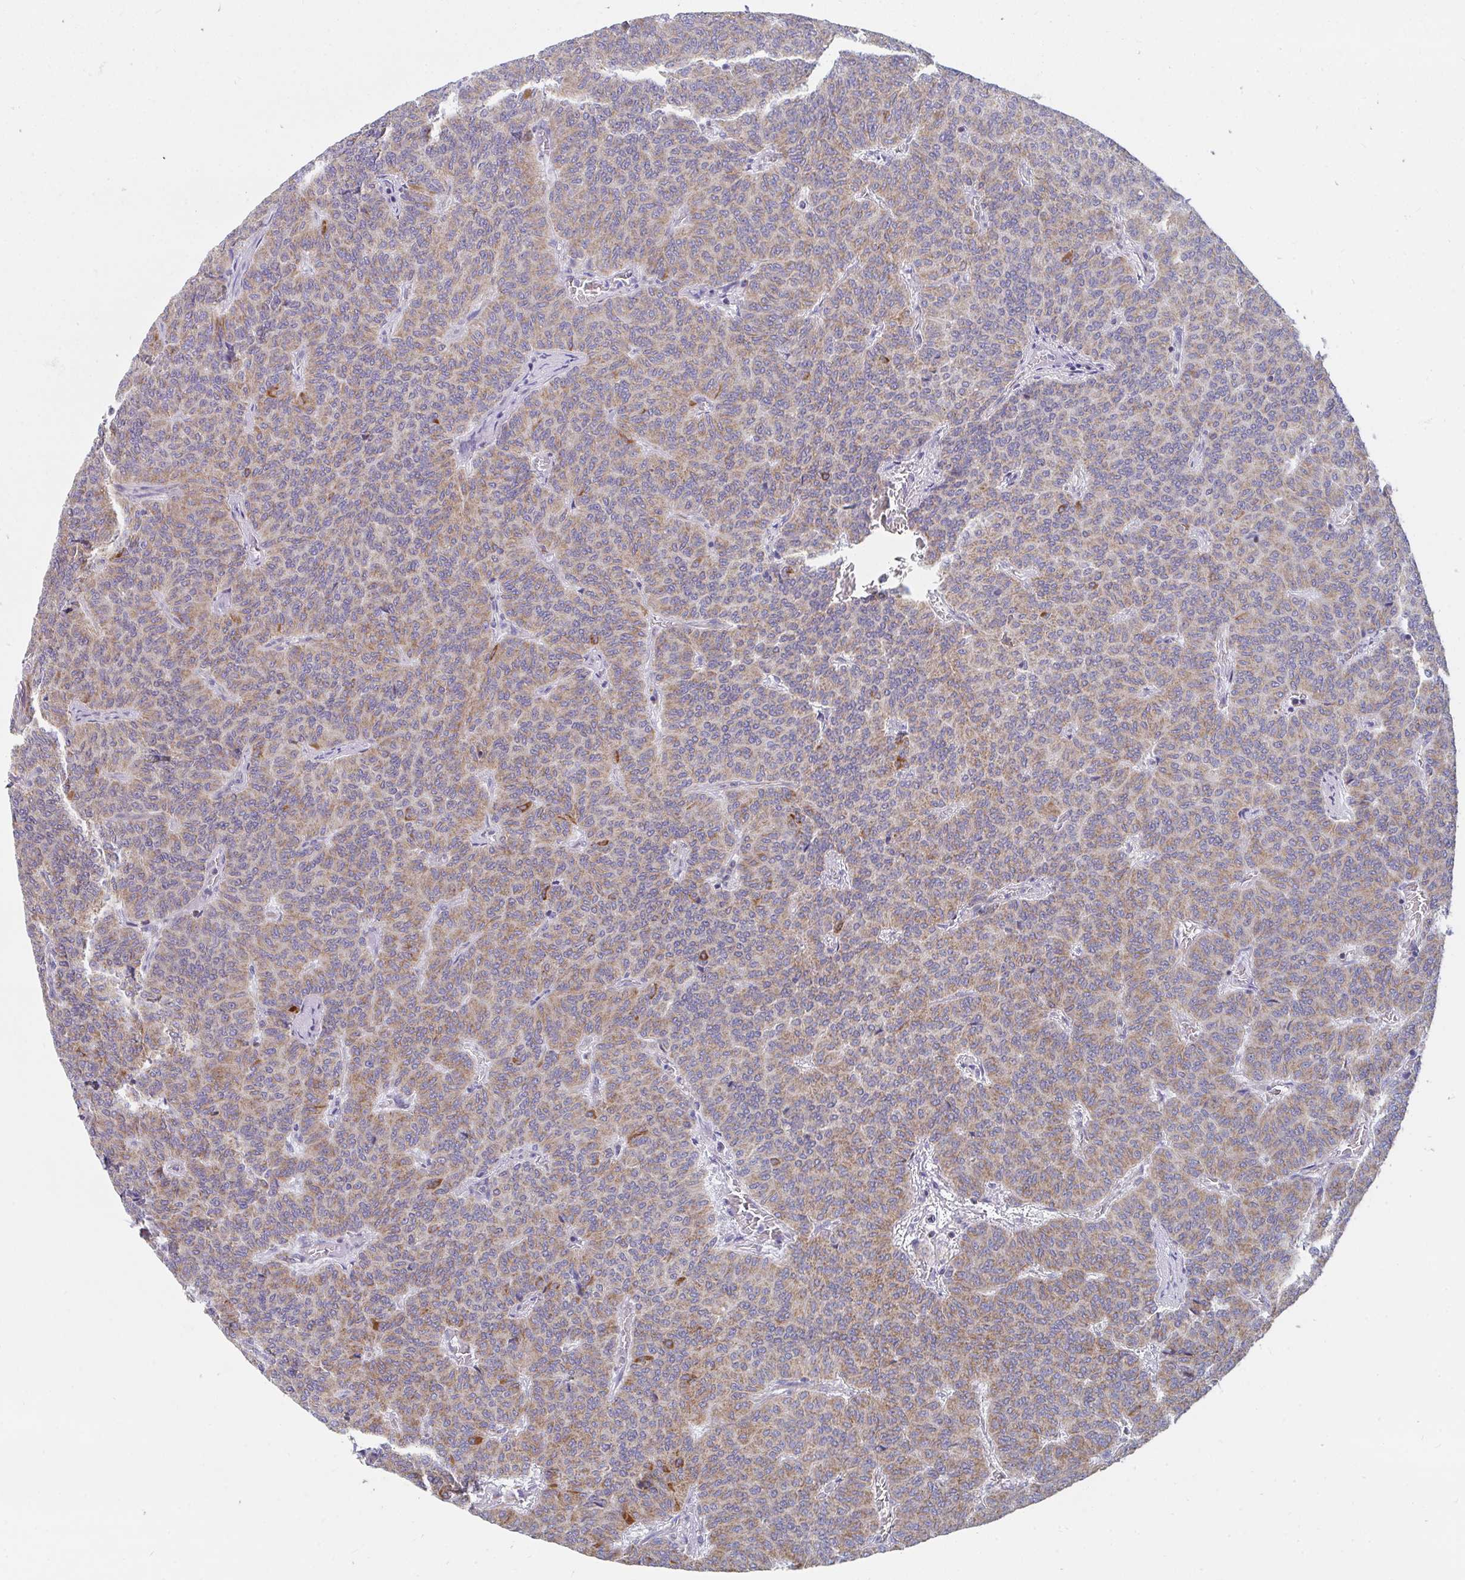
{"staining": {"intensity": "moderate", "quantity": ">75%", "location": "cytoplasmic/membranous"}, "tissue": "carcinoid", "cell_type": "Tumor cells", "image_type": "cancer", "snomed": [{"axis": "morphology", "description": "Carcinoid, malignant, NOS"}, {"axis": "topography", "description": "Lung"}], "caption": "High-magnification brightfield microscopy of malignant carcinoid stained with DAB (3,3'-diaminobenzidine) (brown) and counterstained with hematoxylin (blue). tumor cells exhibit moderate cytoplasmic/membranous expression is present in about>75% of cells.", "gene": "PC", "patient": {"sex": "male", "age": 61}}